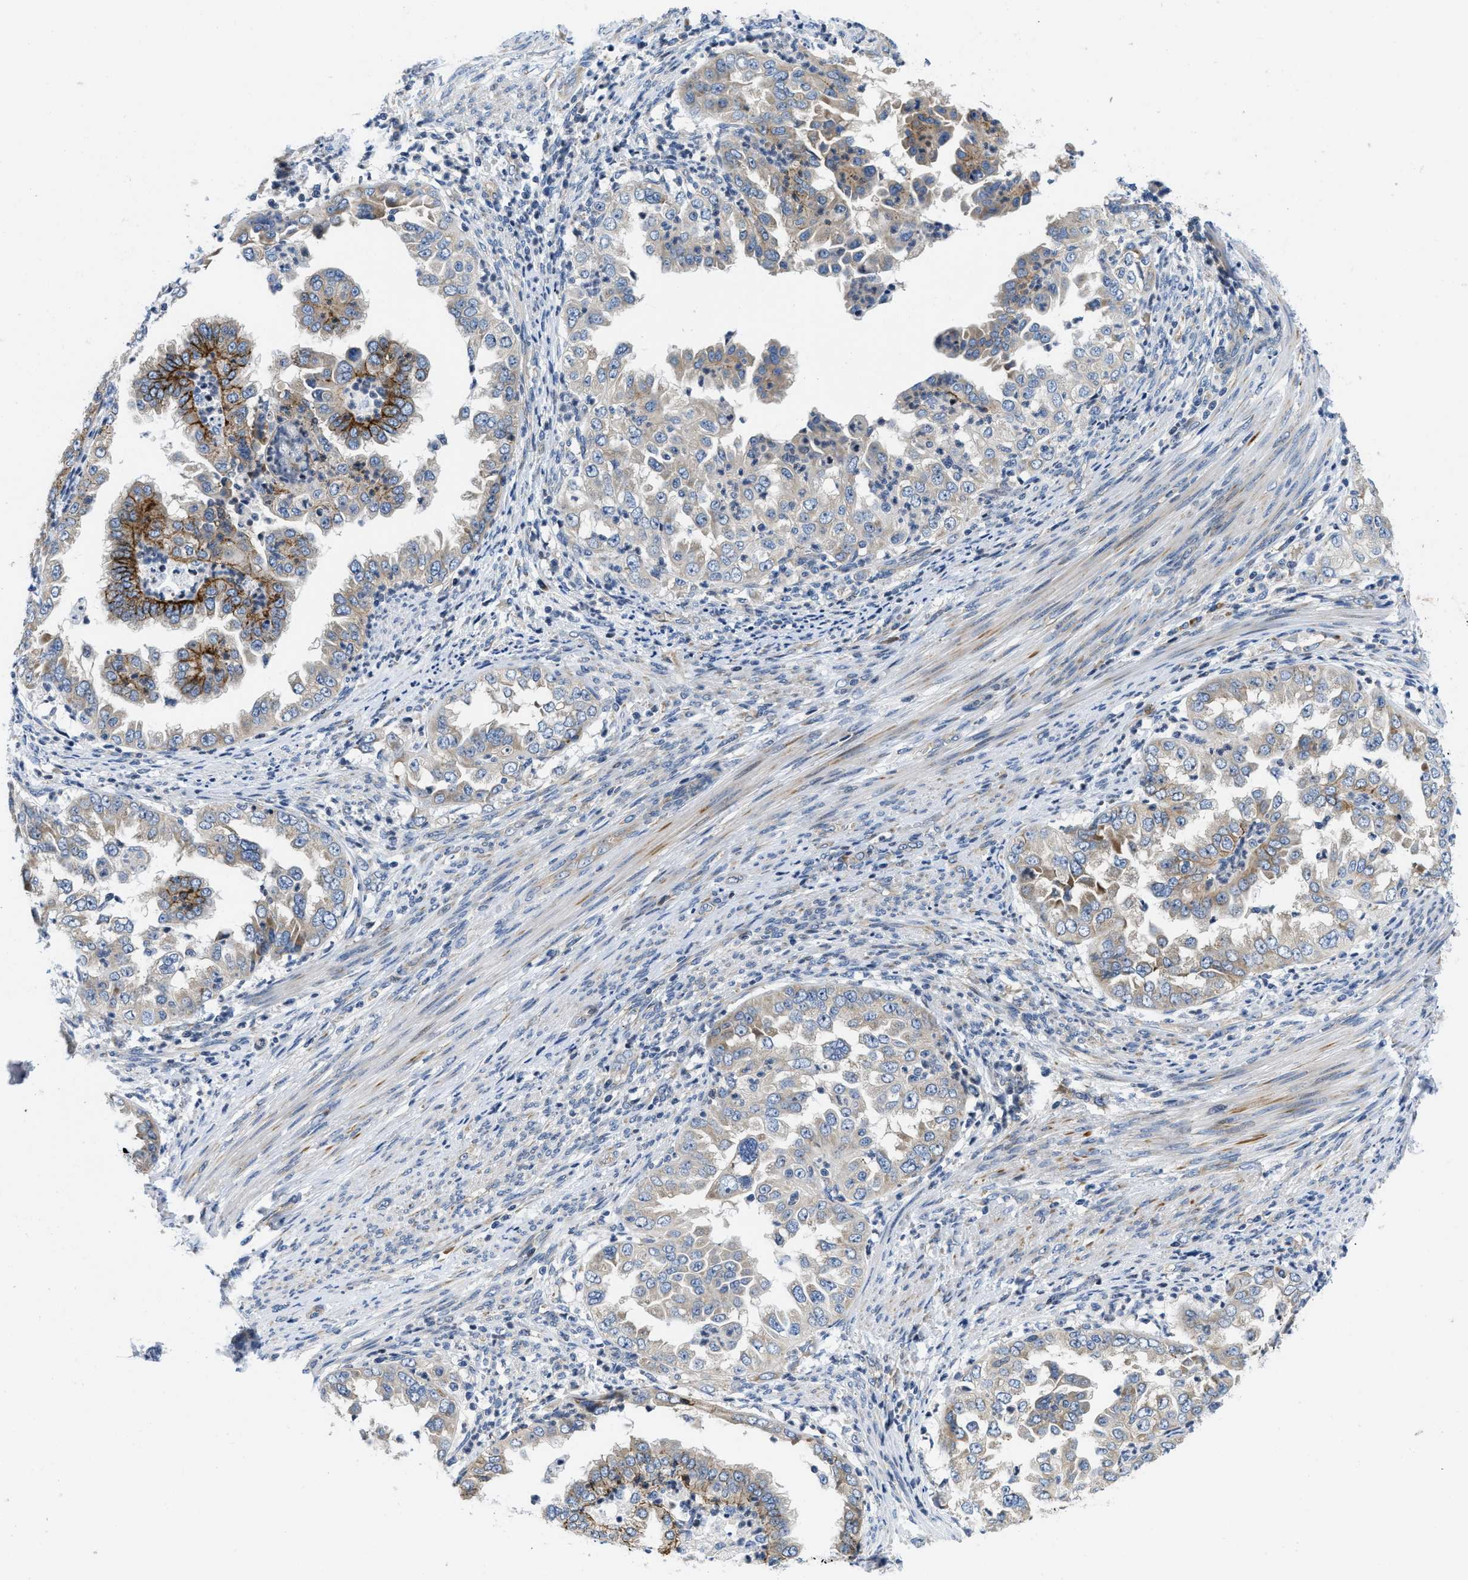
{"staining": {"intensity": "moderate", "quantity": "25%-75%", "location": "cytoplasmic/membranous"}, "tissue": "endometrial cancer", "cell_type": "Tumor cells", "image_type": "cancer", "snomed": [{"axis": "morphology", "description": "Adenocarcinoma, NOS"}, {"axis": "topography", "description": "Endometrium"}], "caption": "A photomicrograph showing moderate cytoplasmic/membranous positivity in about 25%-75% of tumor cells in endometrial cancer, as visualized by brown immunohistochemical staining.", "gene": "IKBKE", "patient": {"sex": "female", "age": 85}}